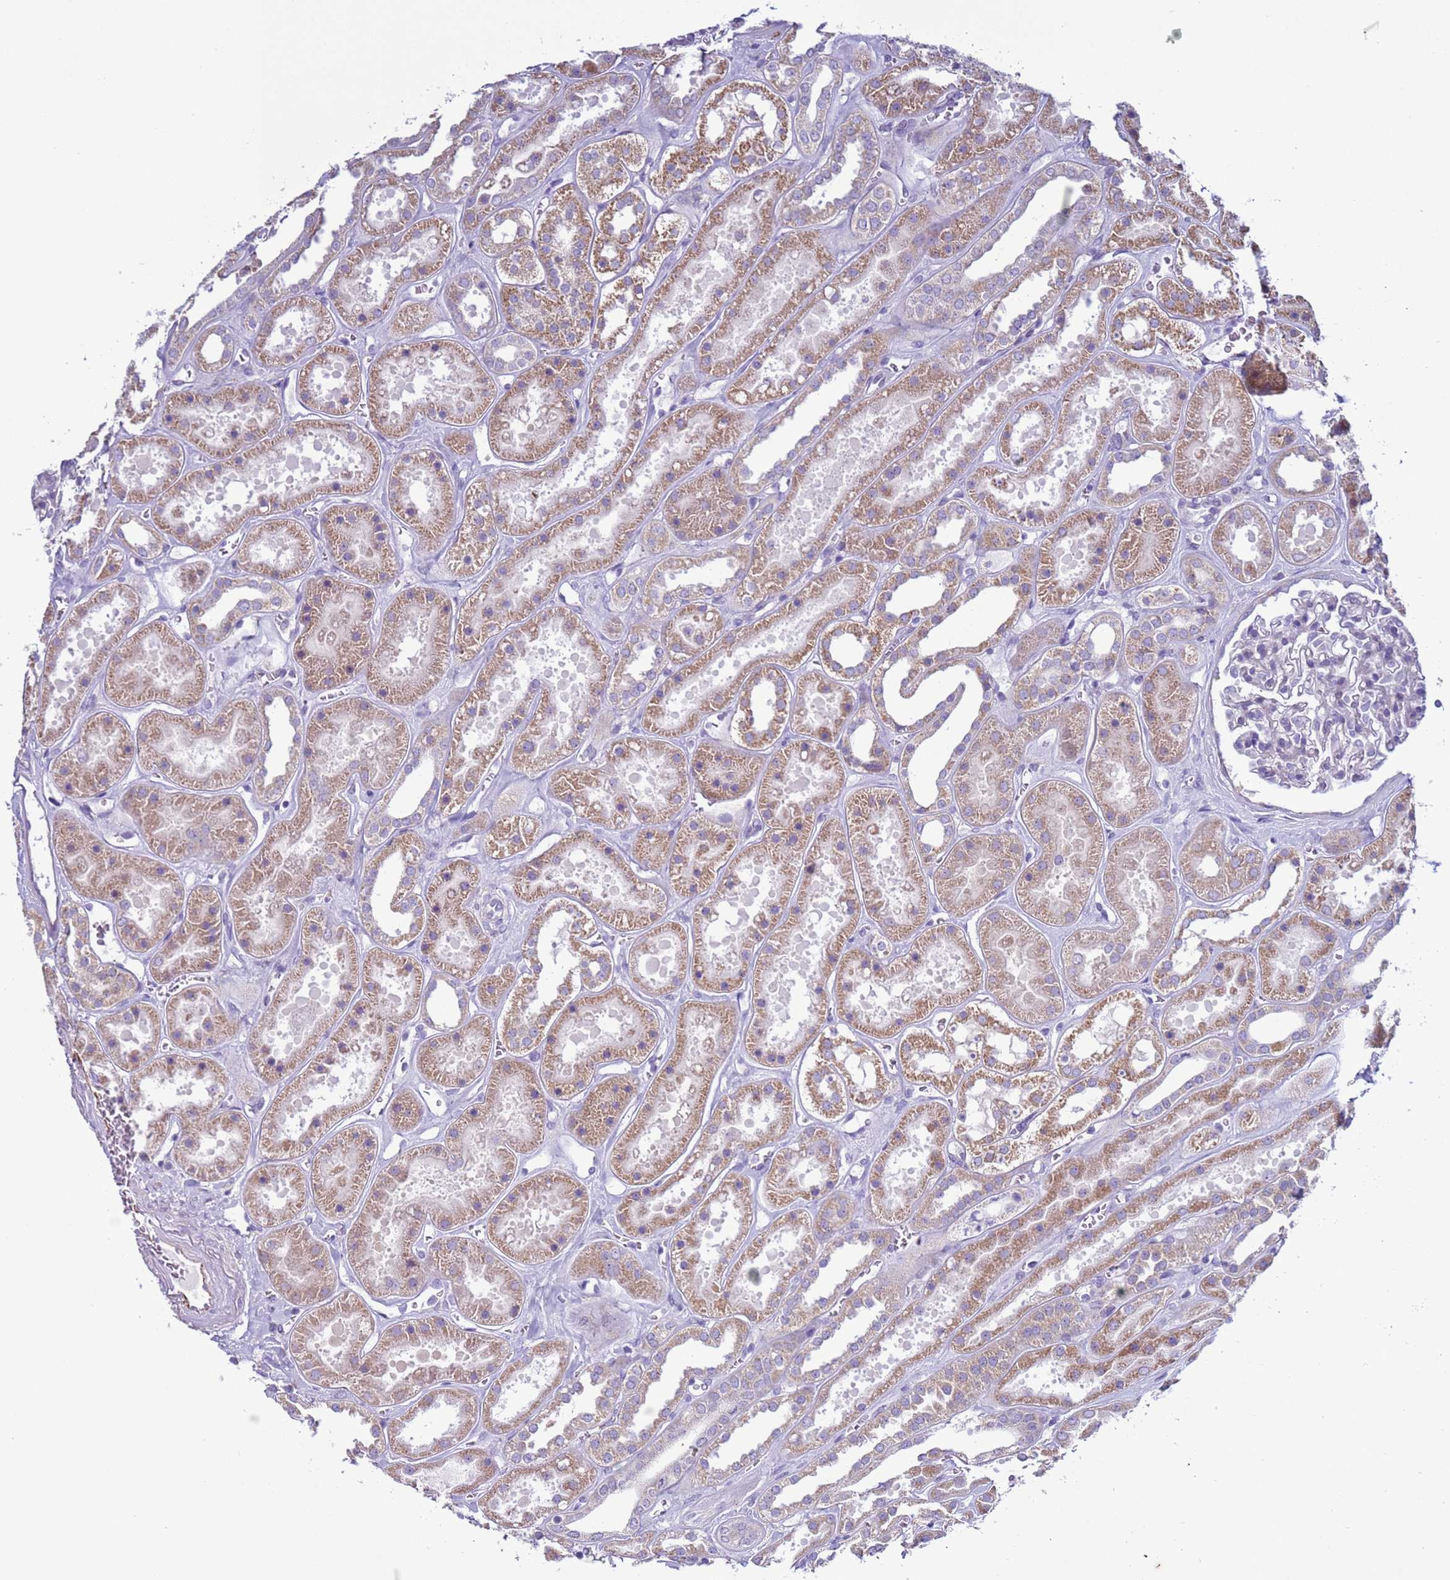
{"staining": {"intensity": "negative", "quantity": "none", "location": "none"}, "tissue": "kidney", "cell_type": "Cells in glomeruli", "image_type": "normal", "snomed": [{"axis": "morphology", "description": "Normal tissue, NOS"}, {"axis": "topography", "description": "Kidney"}], "caption": "Immunohistochemistry photomicrograph of unremarkable kidney: kidney stained with DAB (3,3'-diaminobenzidine) demonstrates no significant protein positivity in cells in glomeruli.", "gene": "ABHD17B", "patient": {"sex": "female", "age": 41}}